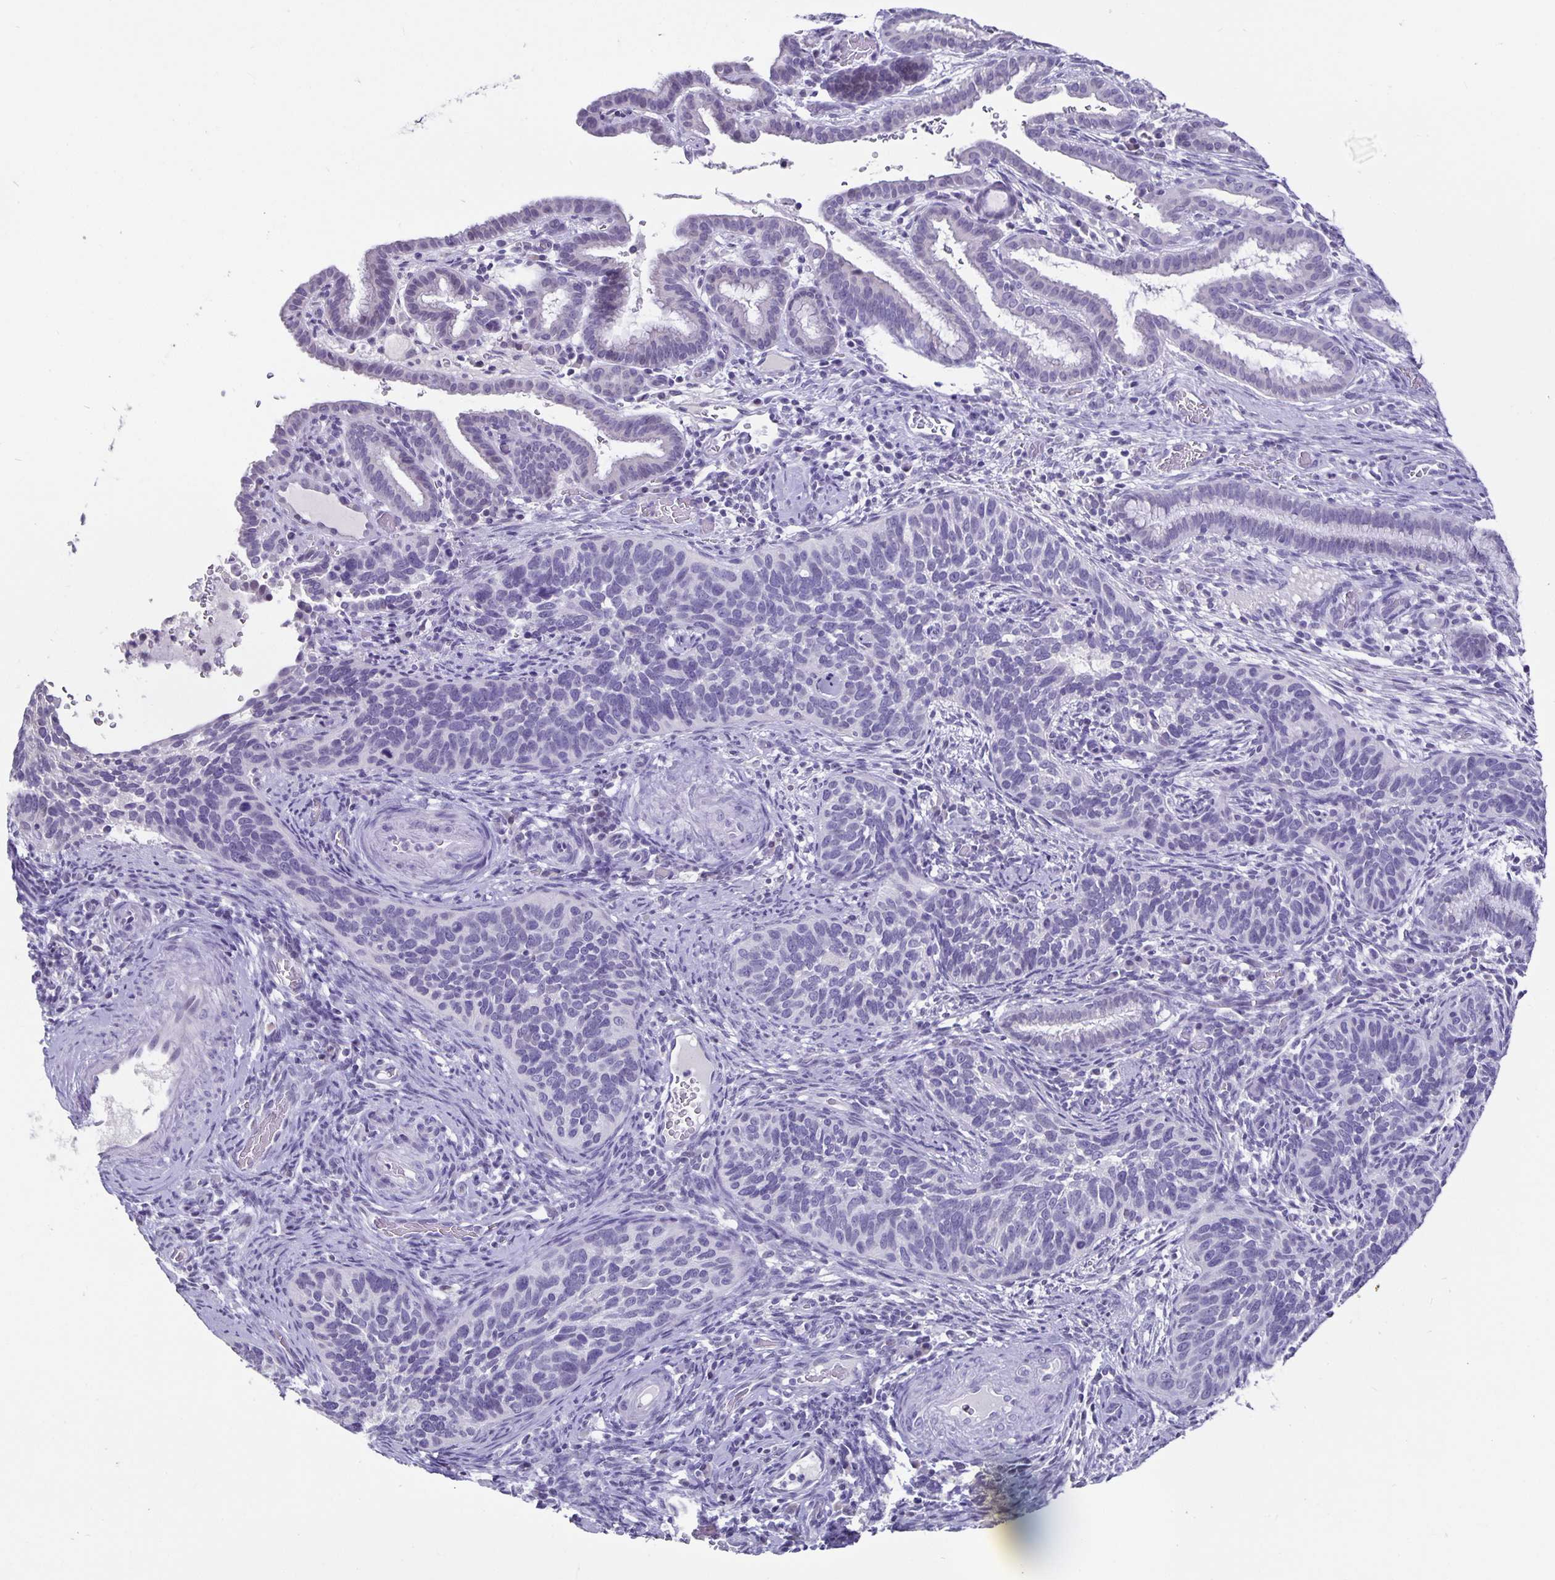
{"staining": {"intensity": "negative", "quantity": "none", "location": "none"}, "tissue": "cervical cancer", "cell_type": "Tumor cells", "image_type": "cancer", "snomed": [{"axis": "morphology", "description": "Squamous cell carcinoma, NOS"}, {"axis": "topography", "description": "Cervix"}], "caption": "Cervical squamous cell carcinoma stained for a protein using immunohistochemistry displays no staining tumor cells.", "gene": "OLIG2", "patient": {"sex": "female", "age": 51}}